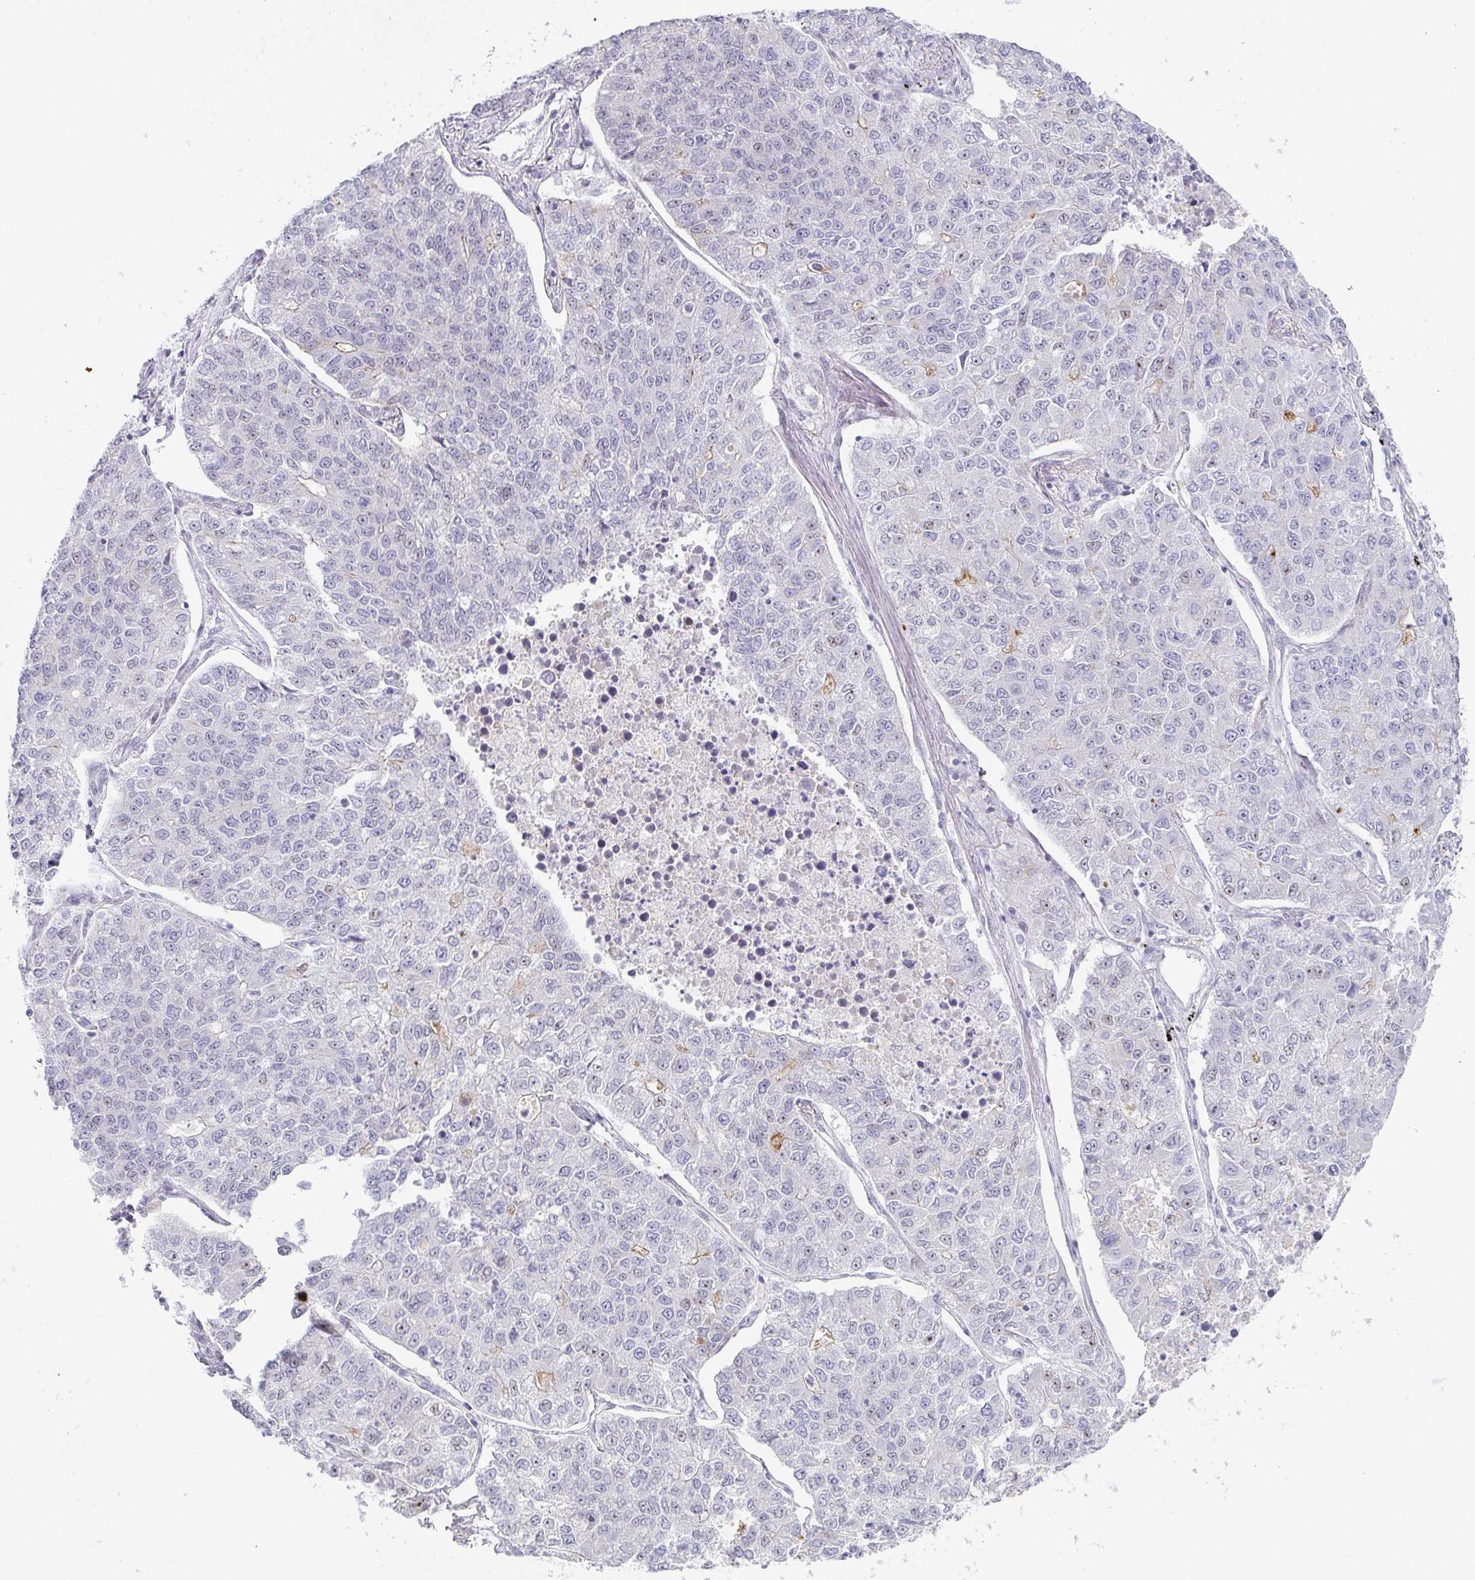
{"staining": {"intensity": "negative", "quantity": "none", "location": "none"}, "tissue": "lung cancer", "cell_type": "Tumor cells", "image_type": "cancer", "snomed": [{"axis": "morphology", "description": "Adenocarcinoma, NOS"}, {"axis": "topography", "description": "Lung"}], "caption": "Micrograph shows no significant protein staining in tumor cells of lung cancer (adenocarcinoma).", "gene": "POU2AF2", "patient": {"sex": "male", "age": 49}}